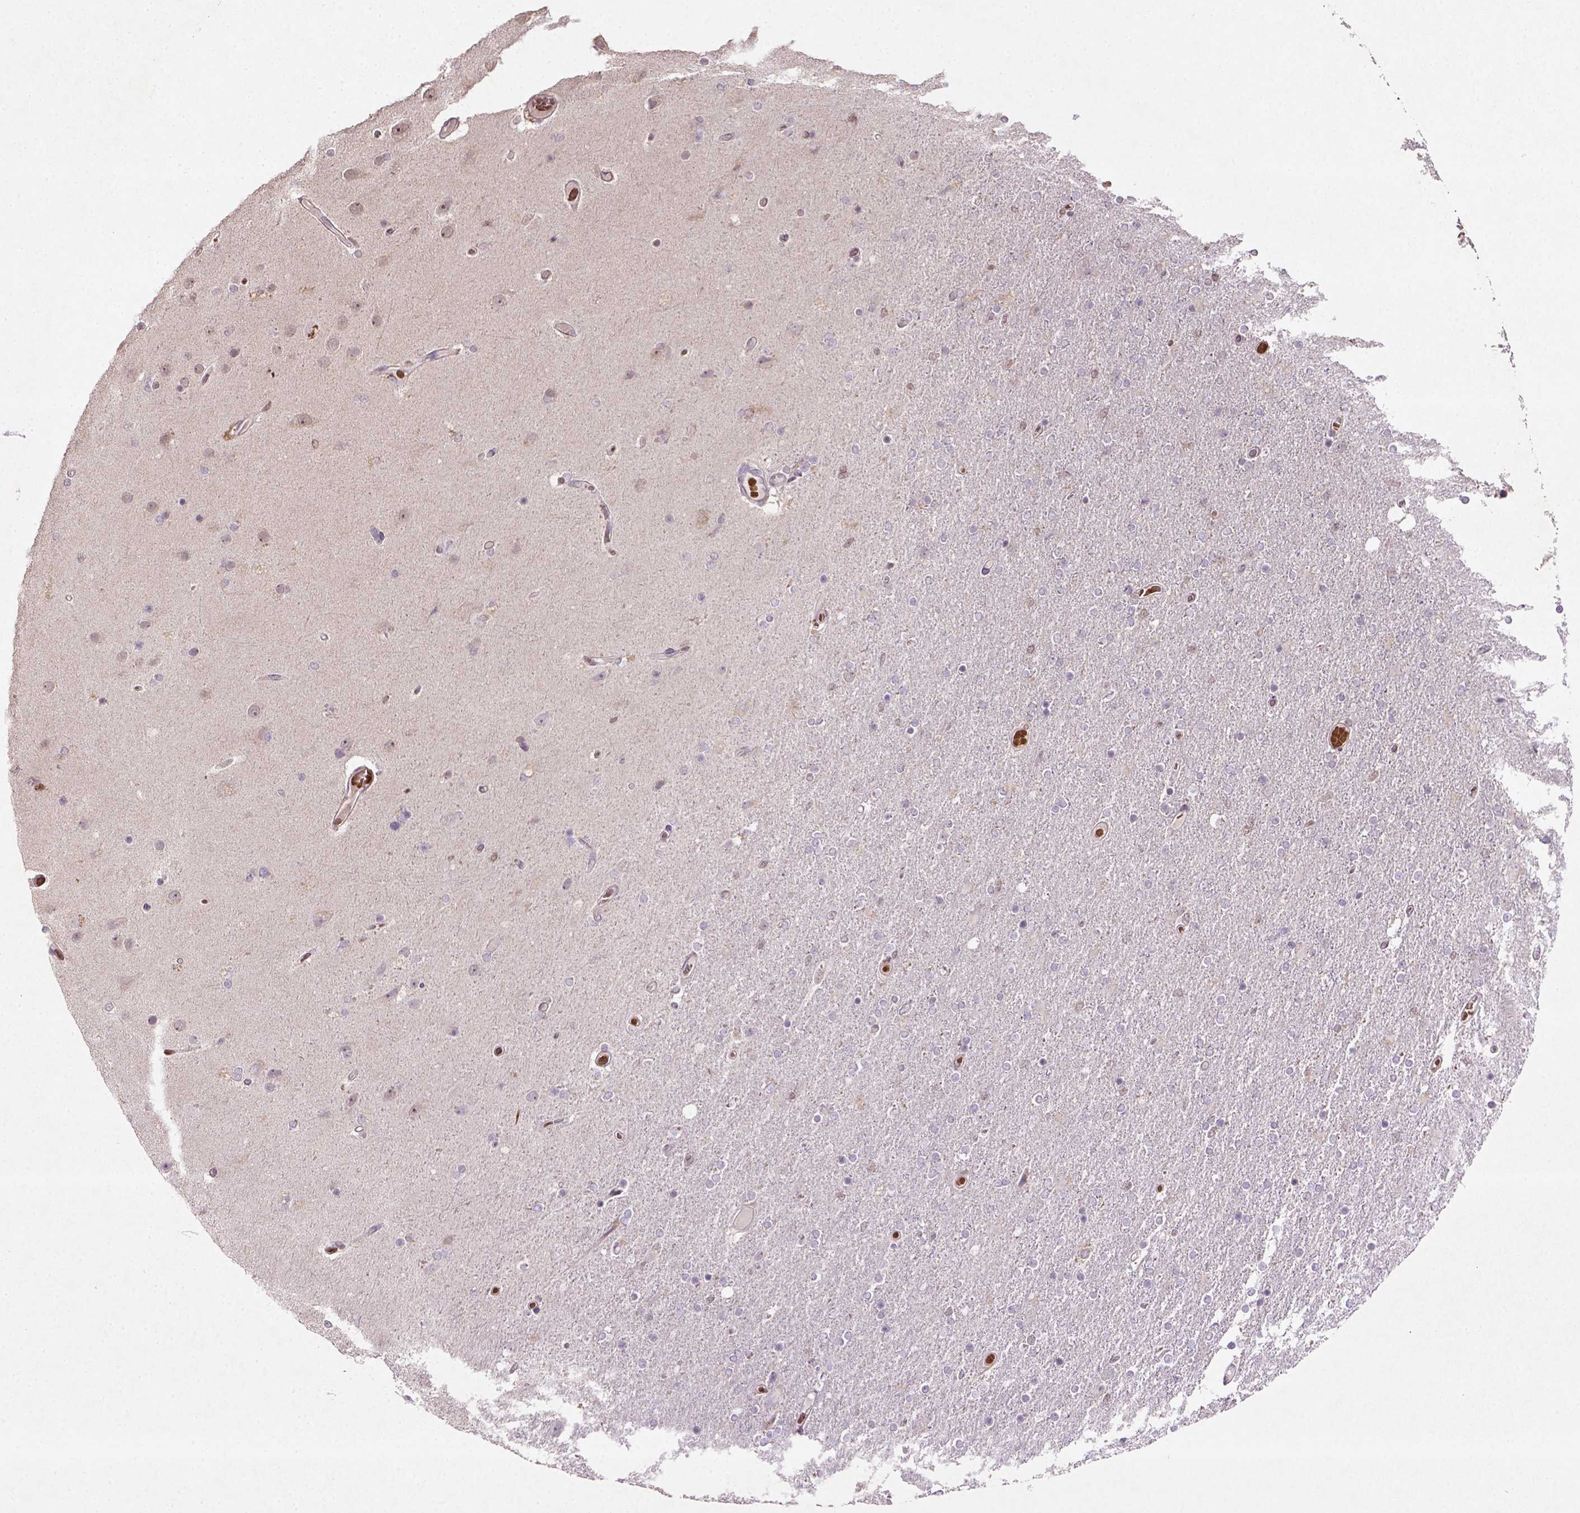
{"staining": {"intensity": "negative", "quantity": "none", "location": "none"}, "tissue": "glioma", "cell_type": "Tumor cells", "image_type": "cancer", "snomed": [{"axis": "morphology", "description": "Glioma, malignant, High grade"}, {"axis": "topography", "description": "Cerebral cortex"}], "caption": "Immunohistochemistry histopathology image of neoplastic tissue: human malignant glioma (high-grade) stained with DAB exhibits no significant protein expression in tumor cells.", "gene": "NUDT3", "patient": {"sex": "male", "age": 70}}